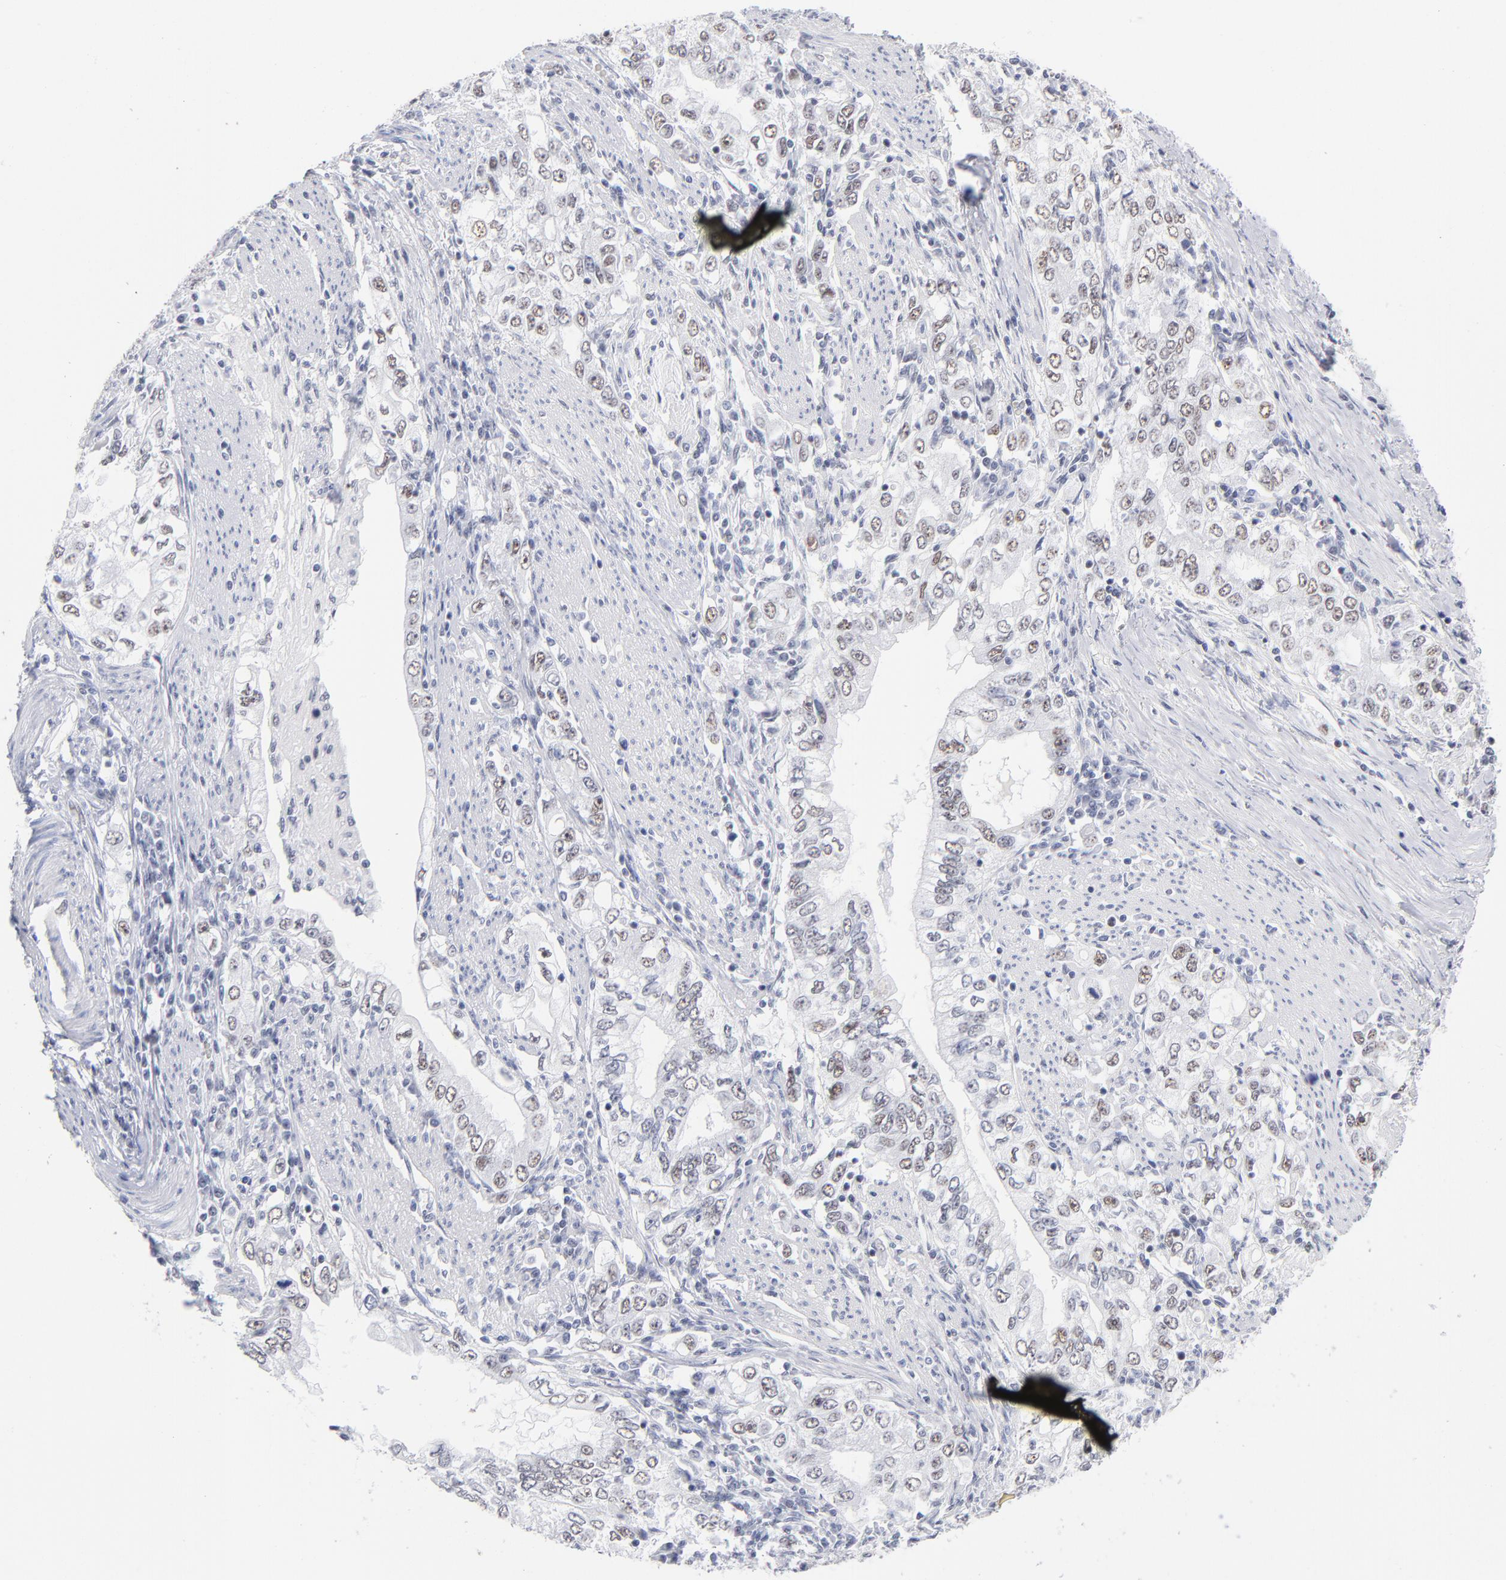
{"staining": {"intensity": "weak", "quantity": "25%-75%", "location": "nuclear"}, "tissue": "stomach cancer", "cell_type": "Tumor cells", "image_type": "cancer", "snomed": [{"axis": "morphology", "description": "Adenocarcinoma, NOS"}, {"axis": "topography", "description": "Stomach, lower"}], "caption": "Stomach cancer tissue displays weak nuclear expression in about 25%-75% of tumor cells, visualized by immunohistochemistry.", "gene": "SNRPB", "patient": {"sex": "female", "age": 72}}